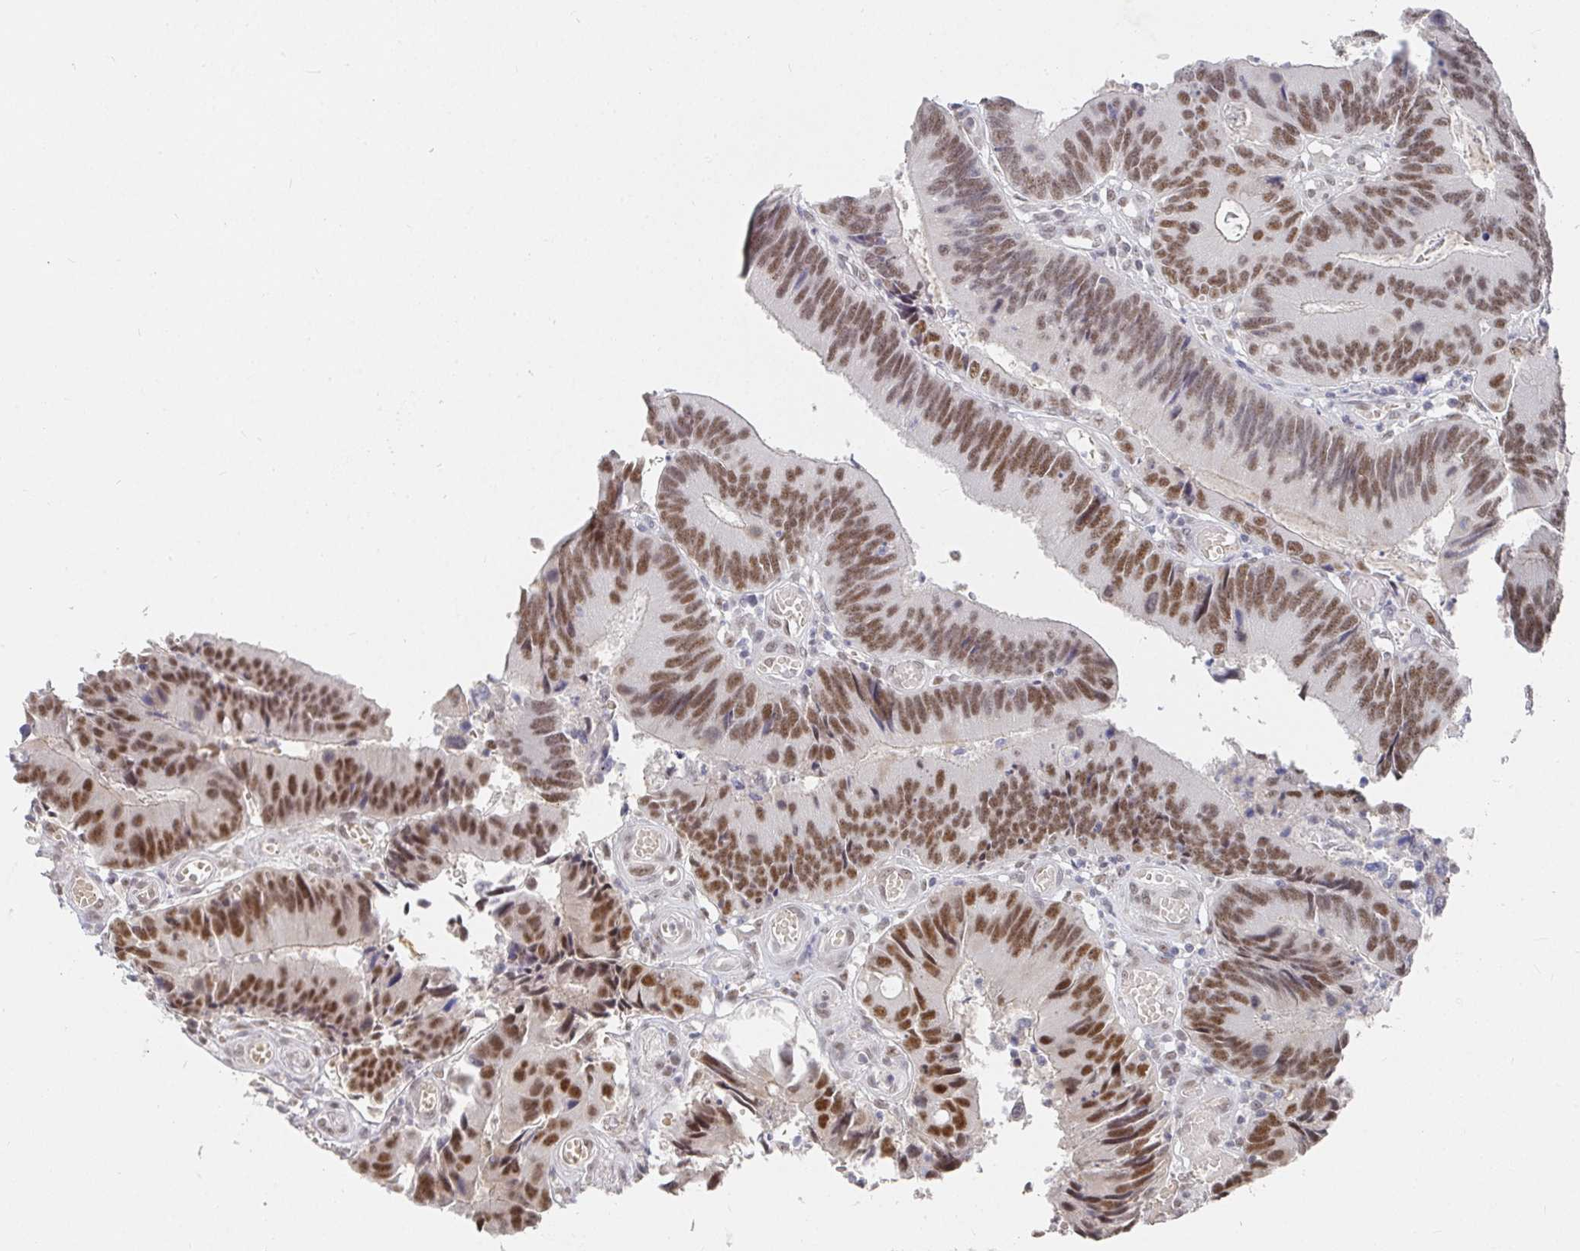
{"staining": {"intensity": "moderate", "quantity": ">75%", "location": "nuclear"}, "tissue": "colorectal cancer", "cell_type": "Tumor cells", "image_type": "cancer", "snomed": [{"axis": "morphology", "description": "Adenocarcinoma, NOS"}, {"axis": "topography", "description": "Colon"}], "caption": "A micrograph showing moderate nuclear expression in about >75% of tumor cells in colorectal adenocarcinoma, as visualized by brown immunohistochemical staining.", "gene": "RCOR1", "patient": {"sex": "female", "age": 67}}